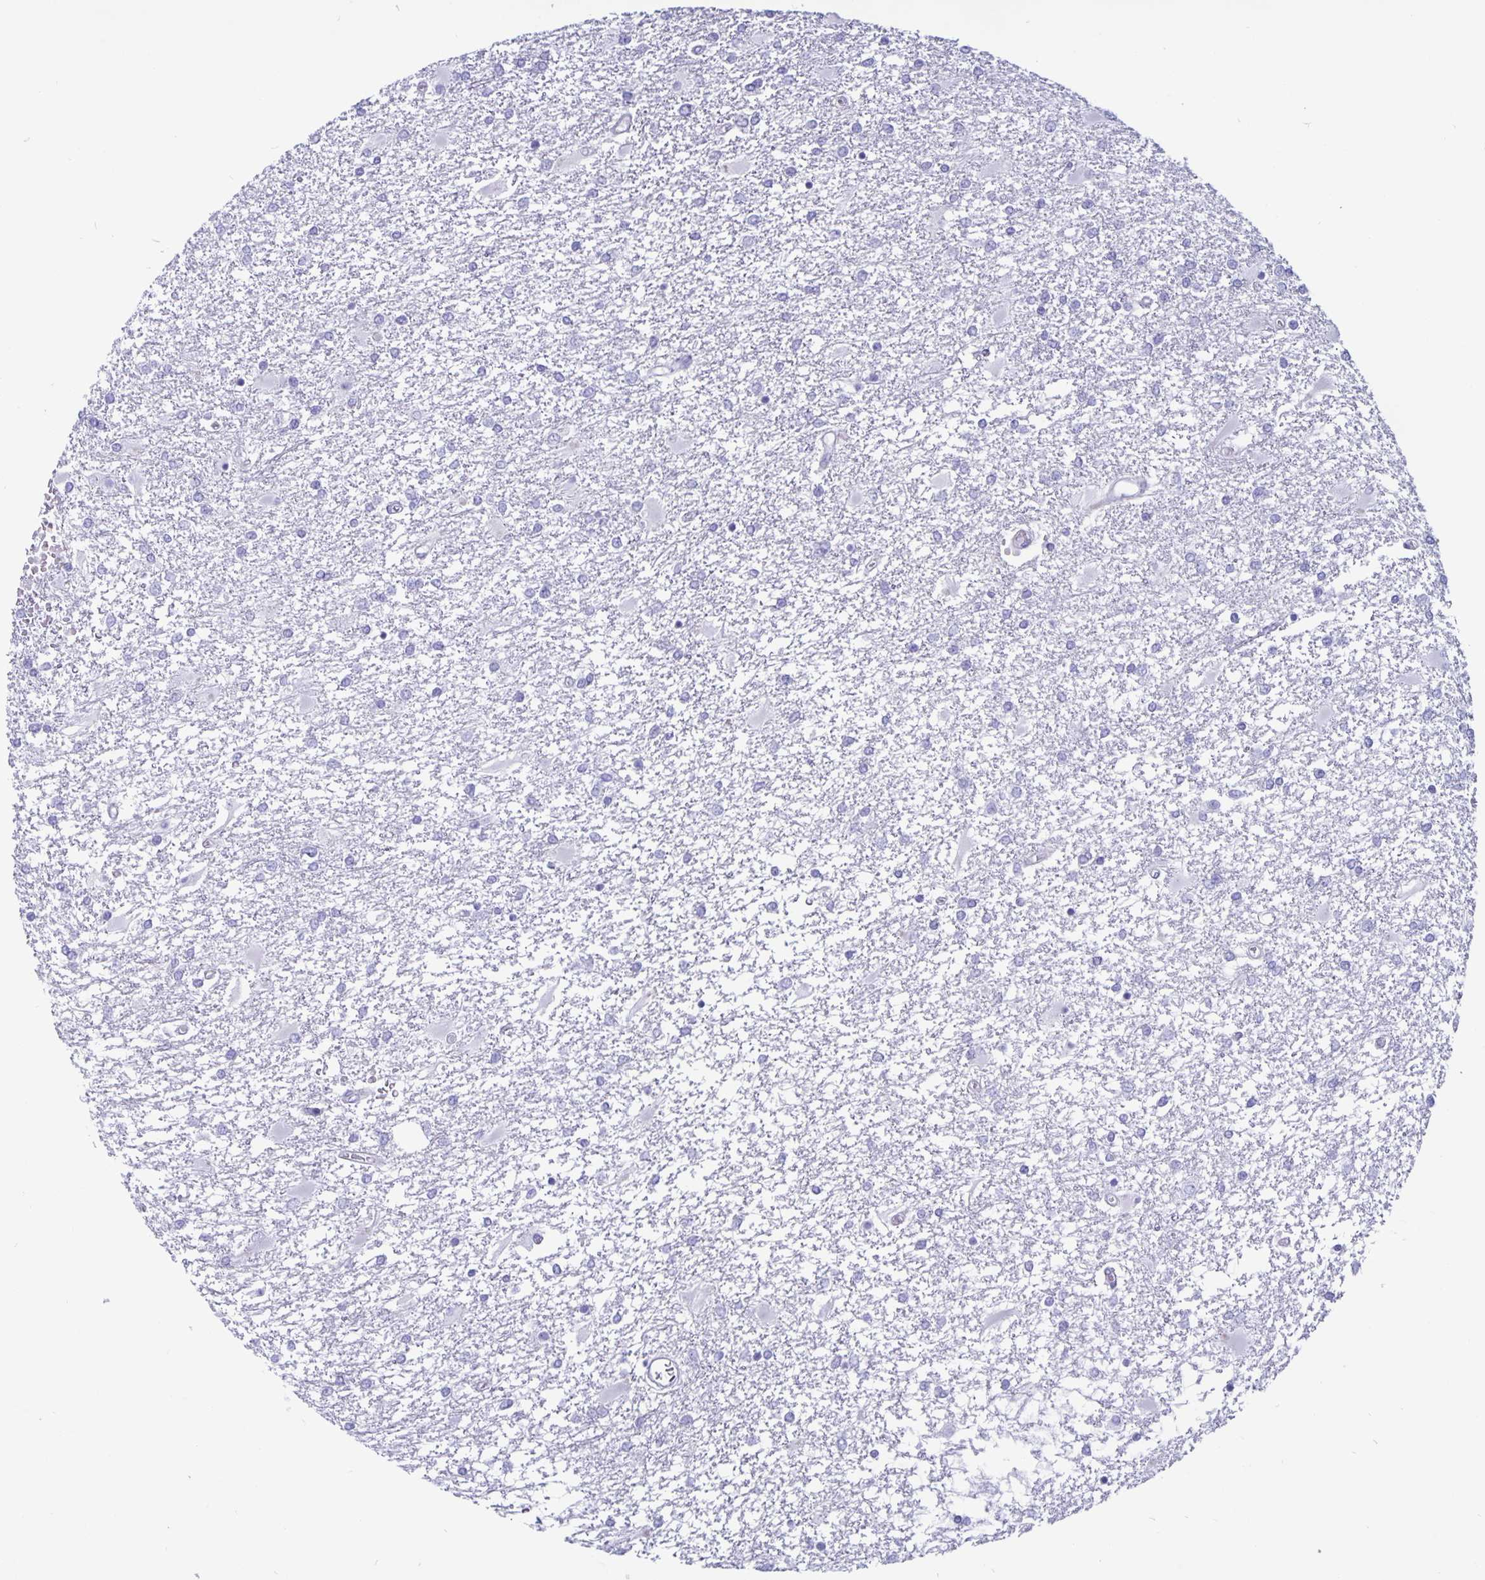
{"staining": {"intensity": "negative", "quantity": "none", "location": "none"}, "tissue": "glioma", "cell_type": "Tumor cells", "image_type": "cancer", "snomed": [{"axis": "morphology", "description": "Glioma, malignant, High grade"}, {"axis": "topography", "description": "Cerebral cortex"}], "caption": "This is an IHC histopathology image of malignant glioma (high-grade). There is no expression in tumor cells.", "gene": "PLCB3", "patient": {"sex": "male", "age": 79}}